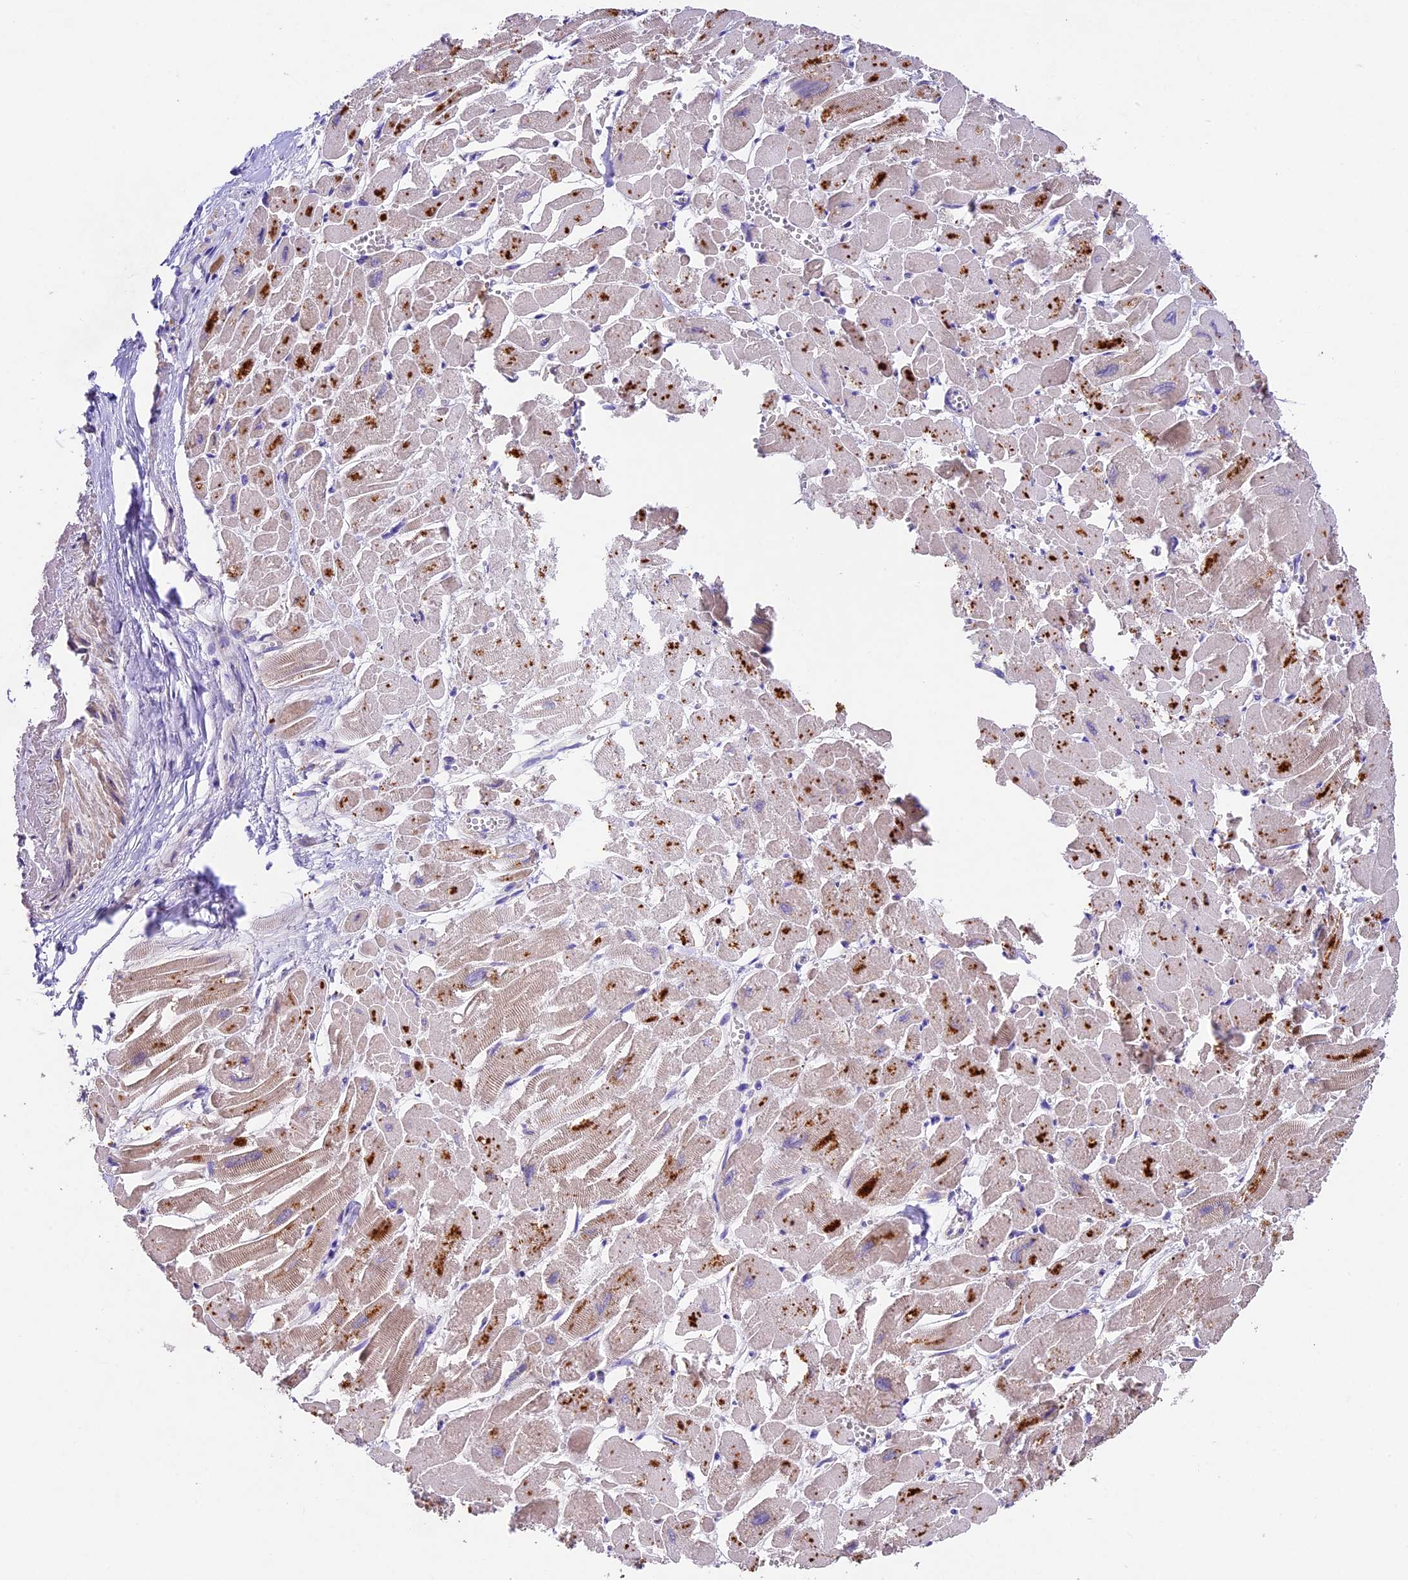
{"staining": {"intensity": "strong", "quantity": "25%-75%", "location": "cytoplasmic/membranous"}, "tissue": "heart muscle", "cell_type": "Cardiomyocytes", "image_type": "normal", "snomed": [{"axis": "morphology", "description": "Normal tissue, NOS"}, {"axis": "topography", "description": "Heart"}], "caption": "Protein staining of benign heart muscle shows strong cytoplasmic/membranous positivity in about 25%-75% of cardiomyocytes. The staining was performed using DAB (3,3'-diaminobenzidine), with brown indicating positive protein expression. Nuclei are stained blue with hematoxylin.", "gene": "PMPCB", "patient": {"sex": "male", "age": 54}}